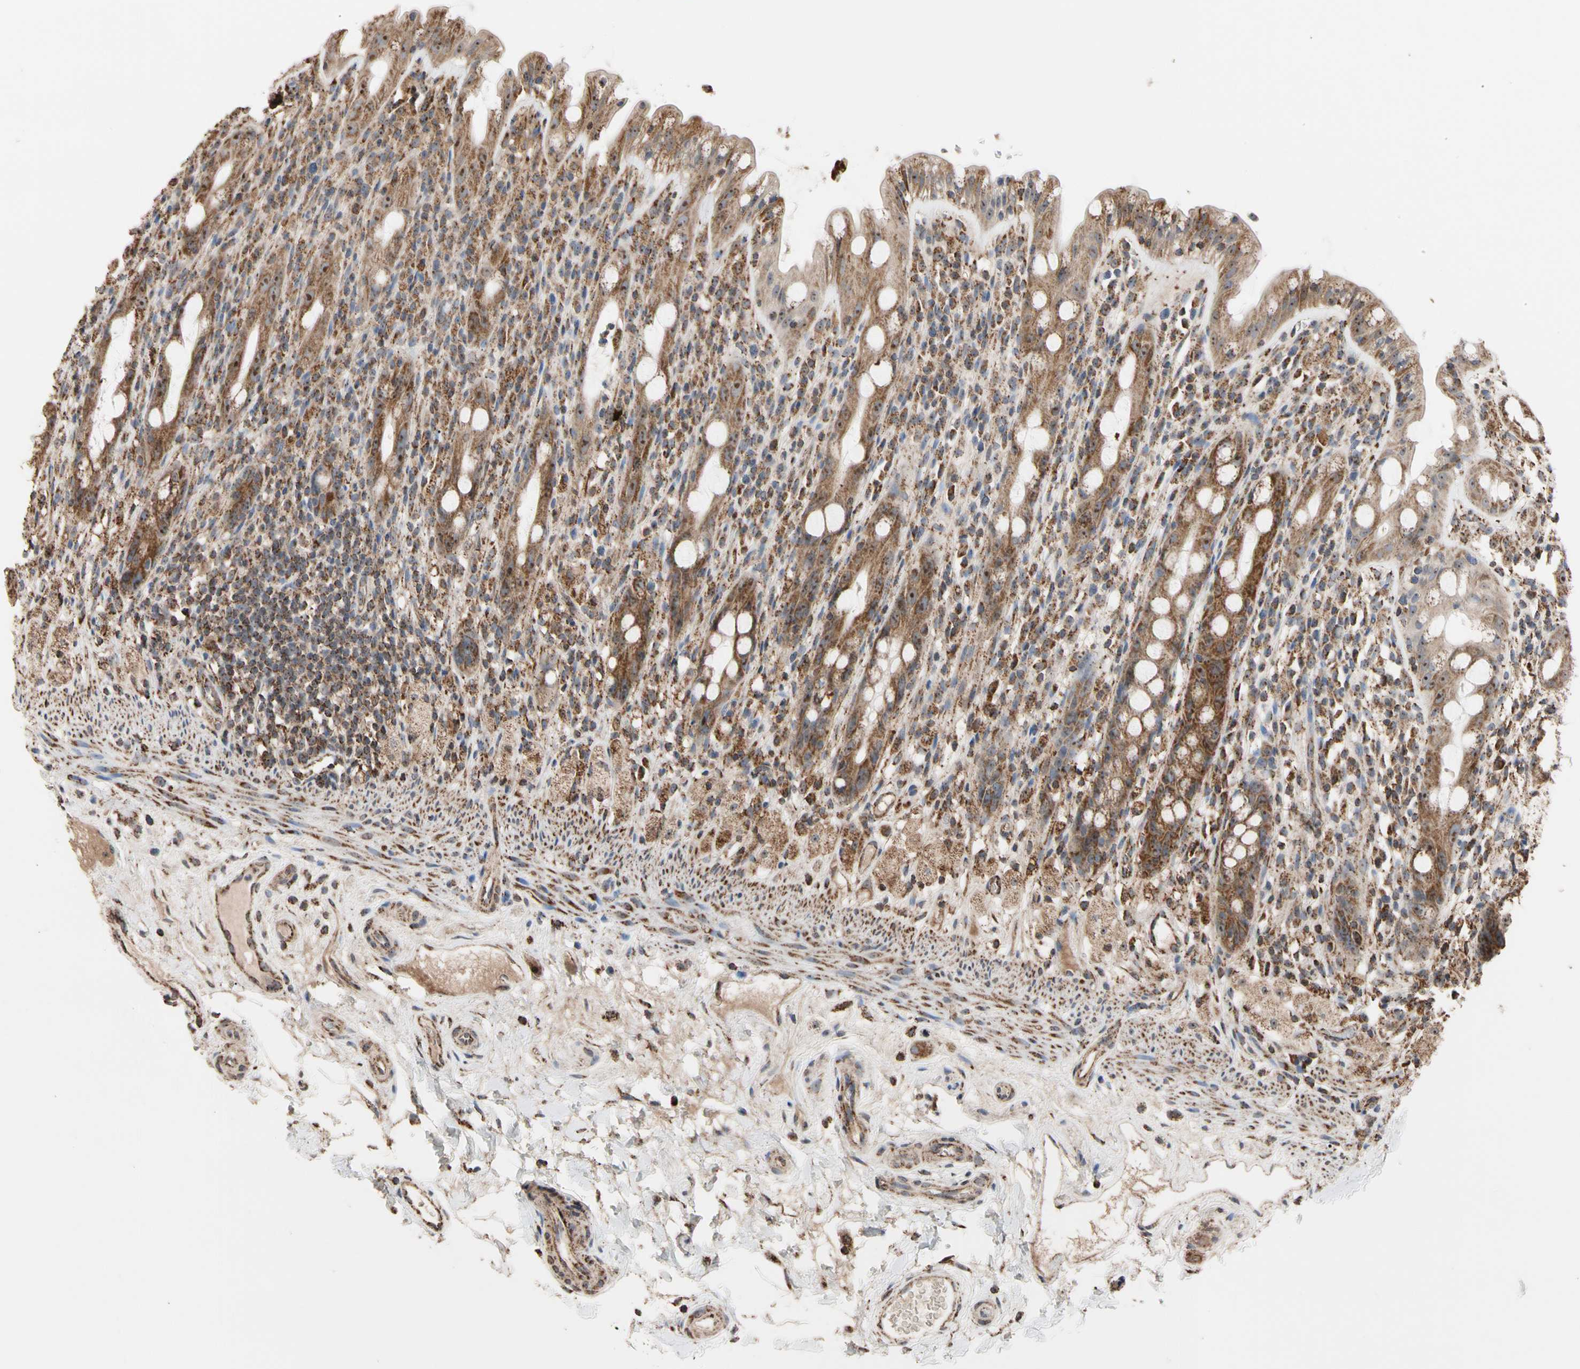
{"staining": {"intensity": "strong", "quantity": ">75%", "location": "cytoplasmic/membranous"}, "tissue": "rectum", "cell_type": "Glandular cells", "image_type": "normal", "snomed": [{"axis": "morphology", "description": "Normal tissue, NOS"}, {"axis": "topography", "description": "Rectum"}], "caption": "Rectum stained with immunohistochemistry (IHC) demonstrates strong cytoplasmic/membranous expression in about >75% of glandular cells. Immunohistochemistry (ihc) stains the protein of interest in brown and the nuclei are stained blue.", "gene": "FAM110B", "patient": {"sex": "male", "age": 44}}